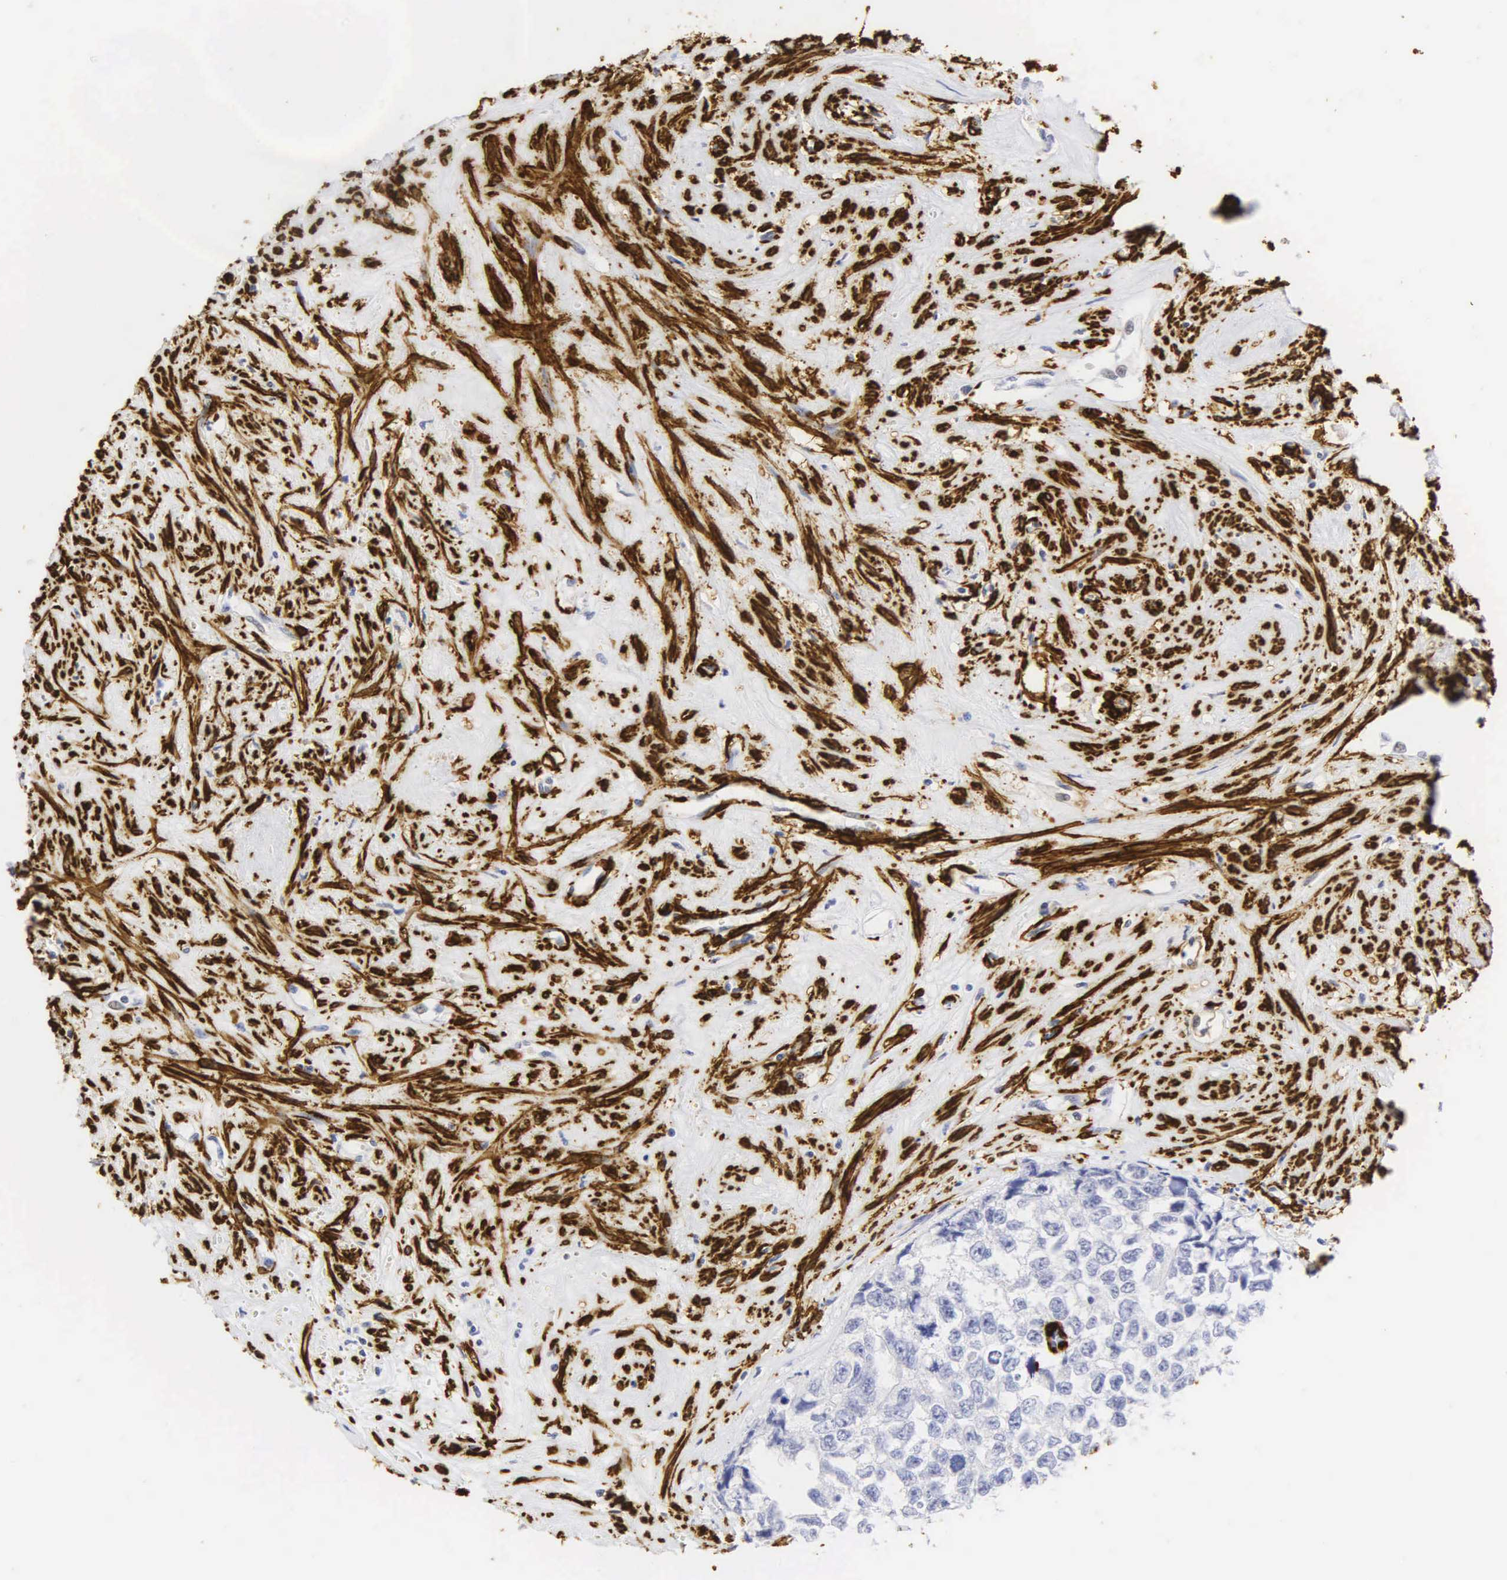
{"staining": {"intensity": "negative", "quantity": "none", "location": "none"}, "tissue": "testis cancer", "cell_type": "Tumor cells", "image_type": "cancer", "snomed": [{"axis": "morphology", "description": "Carcinoma, Embryonal, NOS"}, {"axis": "topography", "description": "Testis"}], "caption": "IHC photomicrograph of neoplastic tissue: embryonal carcinoma (testis) stained with DAB (3,3'-diaminobenzidine) reveals no significant protein staining in tumor cells. (DAB (3,3'-diaminobenzidine) IHC visualized using brightfield microscopy, high magnification).", "gene": "ACTA2", "patient": {"sex": "male", "age": 31}}